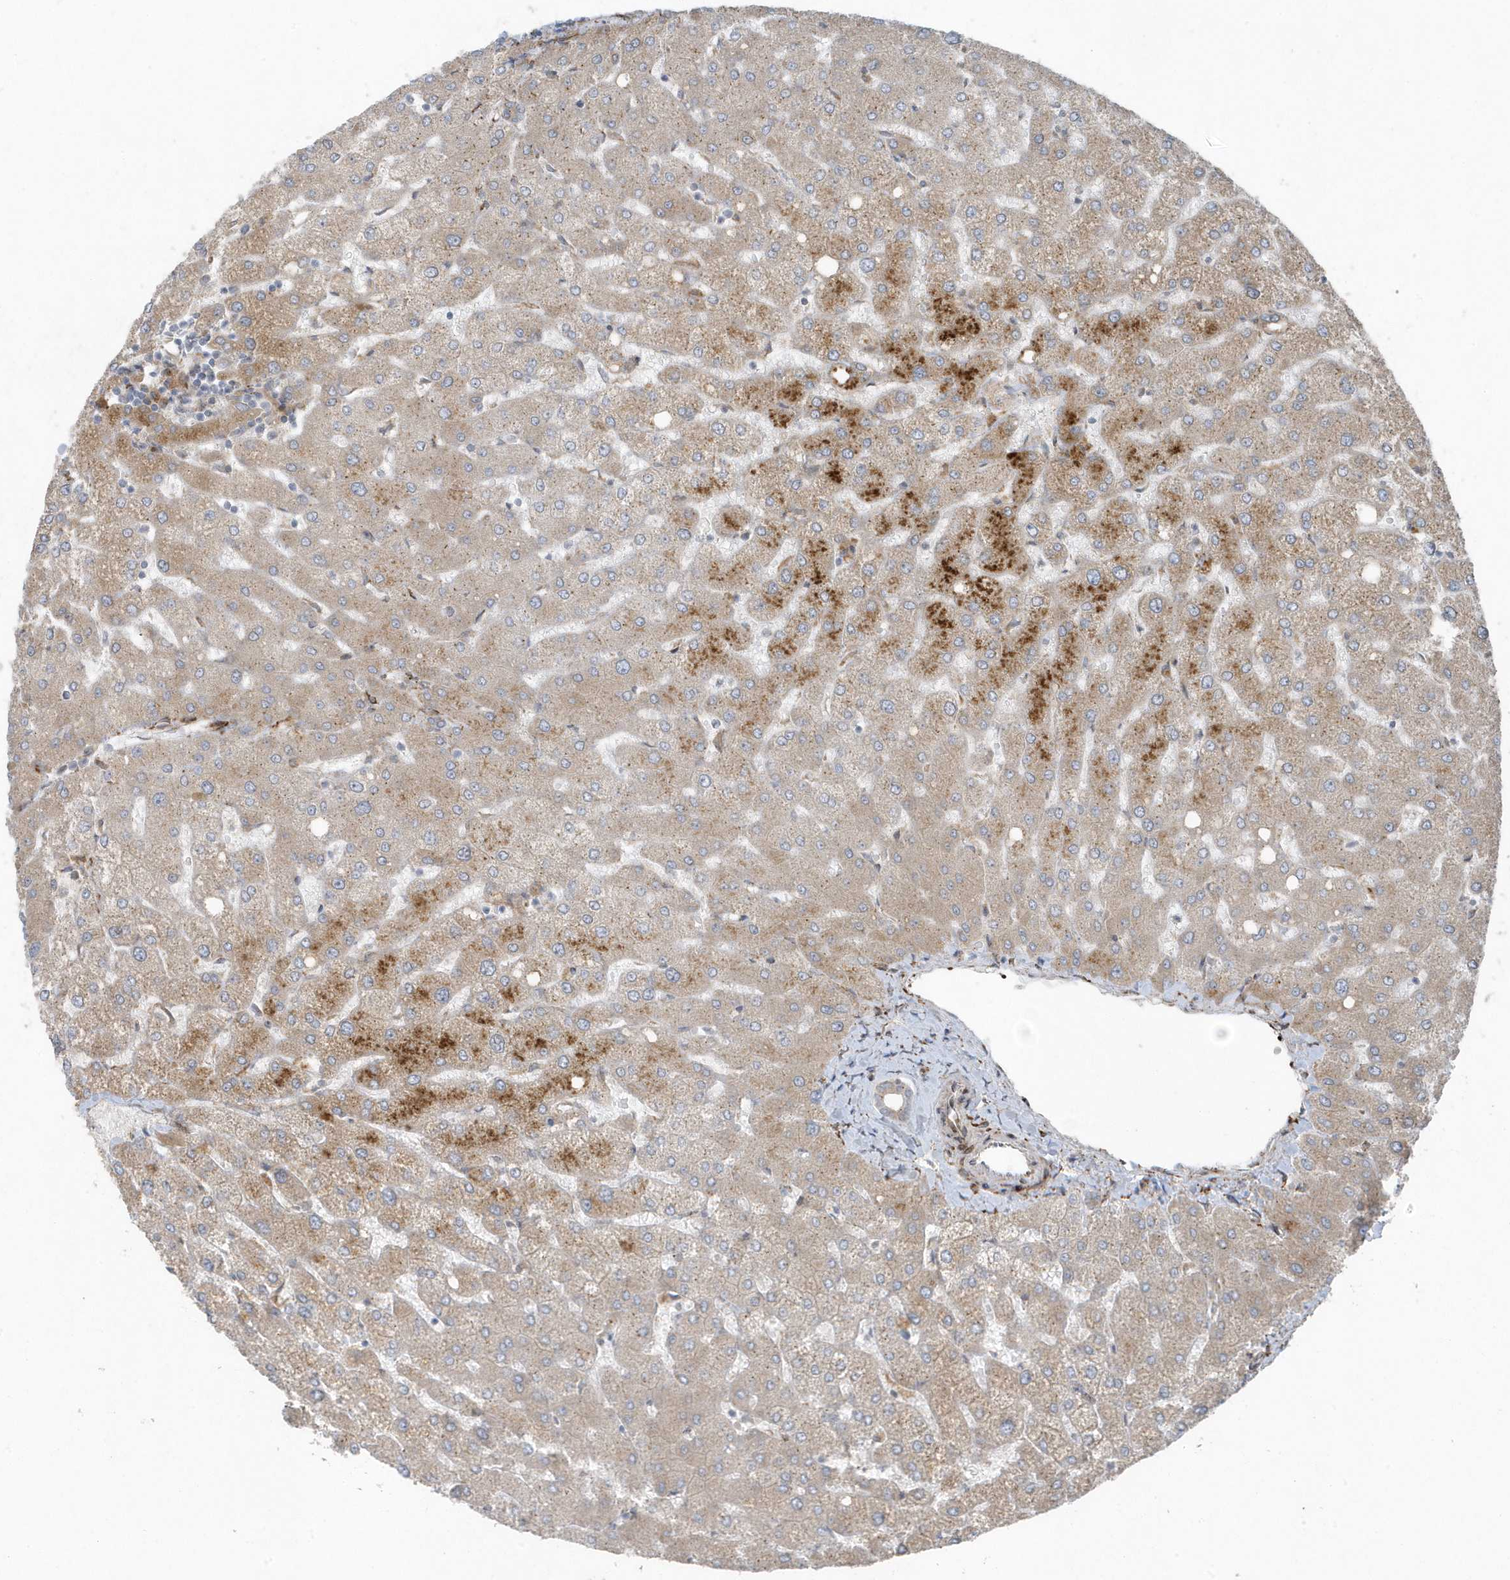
{"staining": {"intensity": "weak", "quantity": "25%-75%", "location": "cytoplasmic/membranous"}, "tissue": "liver", "cell_type": "Cholangiocytes", "image_type": "normal", "snomed": [{"axis": "morphology", "description": "Normal tissue, NOS"}, {"axis": "topography", "description": "Liver"}], "caption": "This photomicrograph demonstrates immunohistochemistry staining of unremarkable human liver, with low weak cytoplasmic/membranous positivity in about 25%-75% of cholangiocytes.", "gene": "FAM98A", "patient": {"sex": "female", "age": 54}}